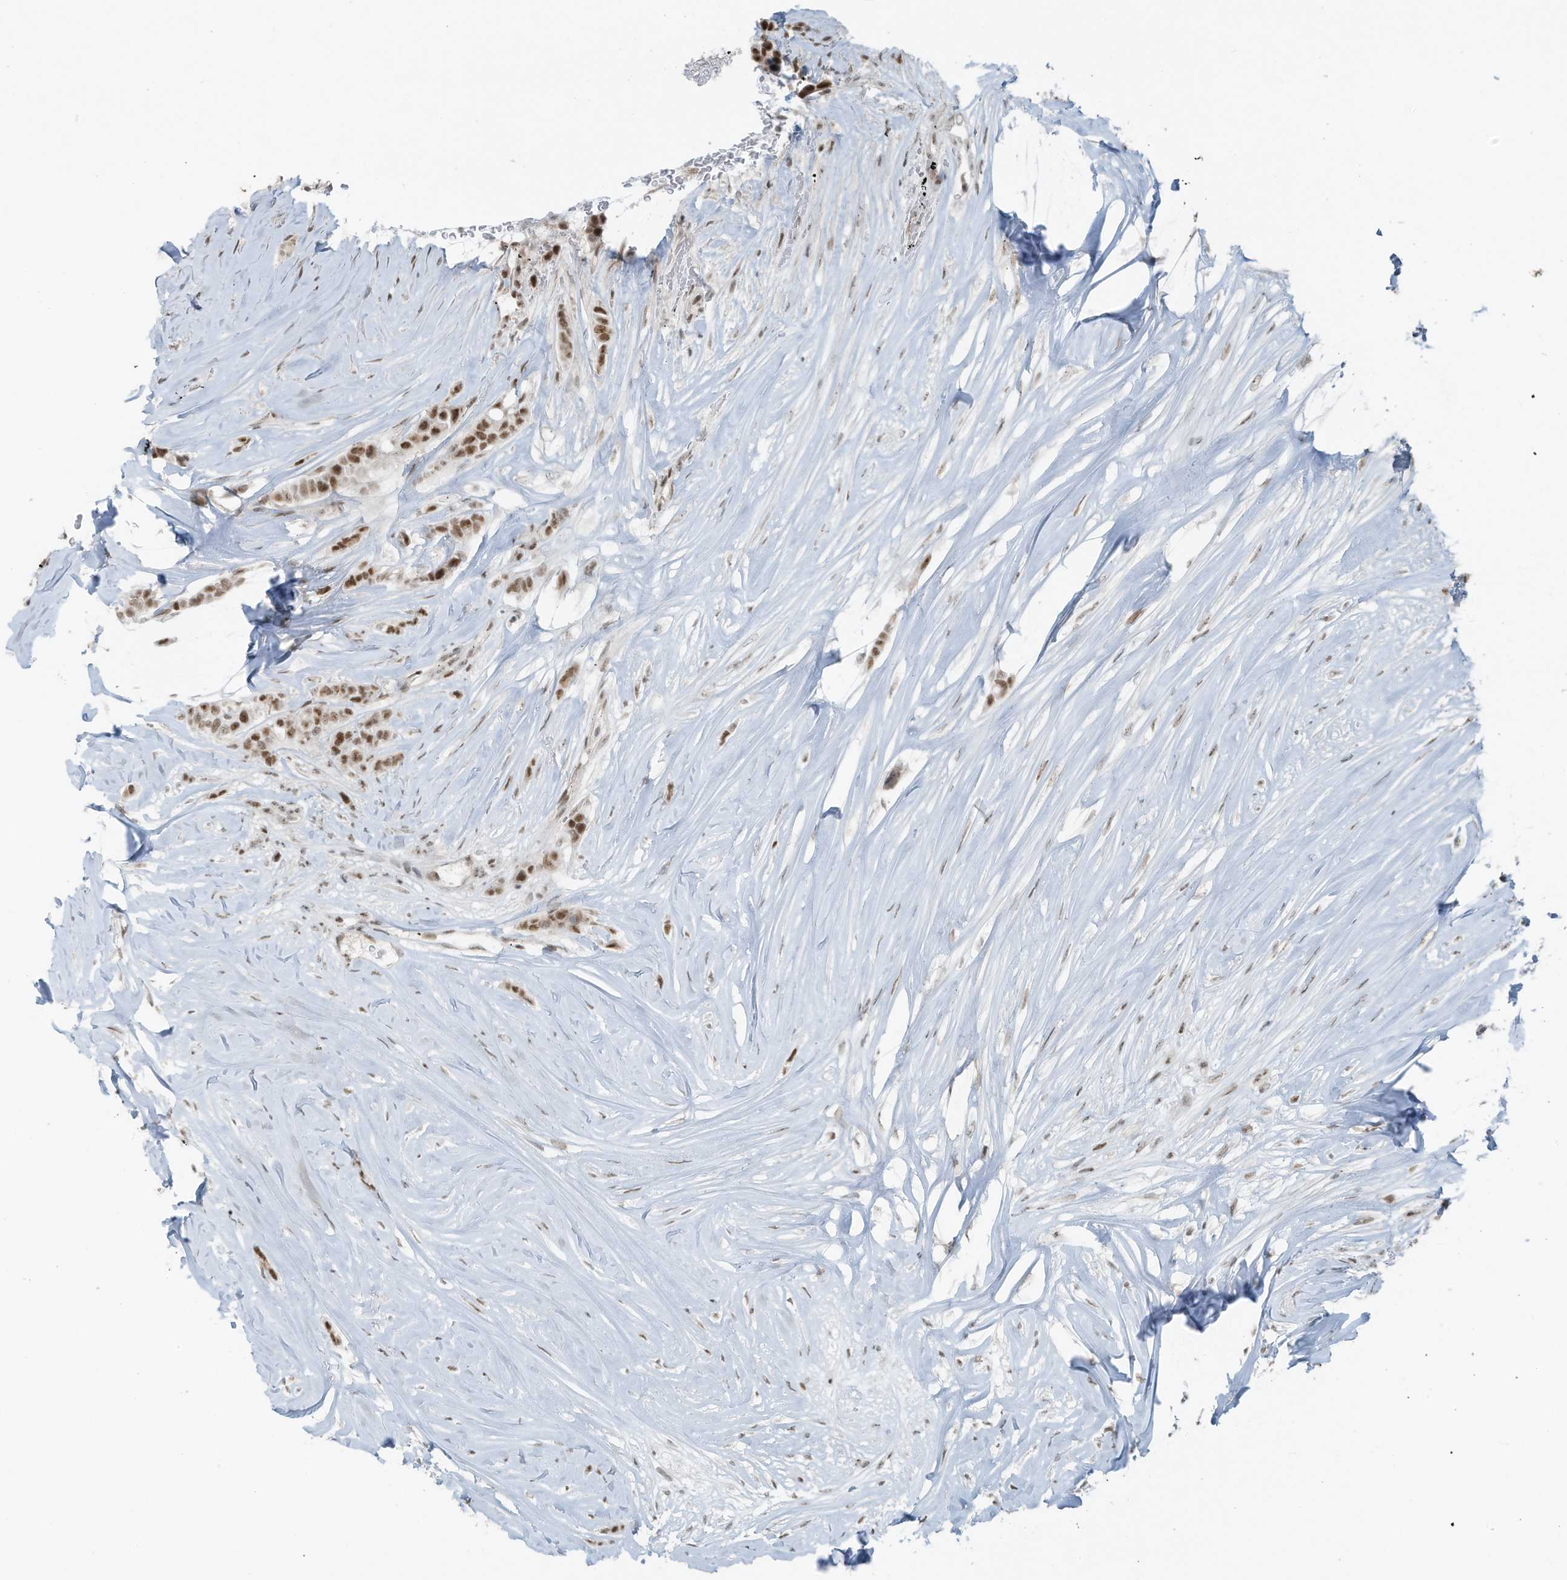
{"staining": {"intensity": "moderate", "quantity": ">75%", "location": "nuclear"}, "tissue": "breast cancer", "cell_type": "Tumor cells", "image_type": "cancer", "snomed": [{"axis": "morphology", "description": "Lobular carcinoma"}, {"axis": "topography", "description": "Breast"}], "caption": "Tumor cells show medium levels of moderate nuclear expression in approximately >75% of cells in breast lobular carcinoma.", "gene": "WRNIP1", "patient": {"sex": "female", "age": 51}}